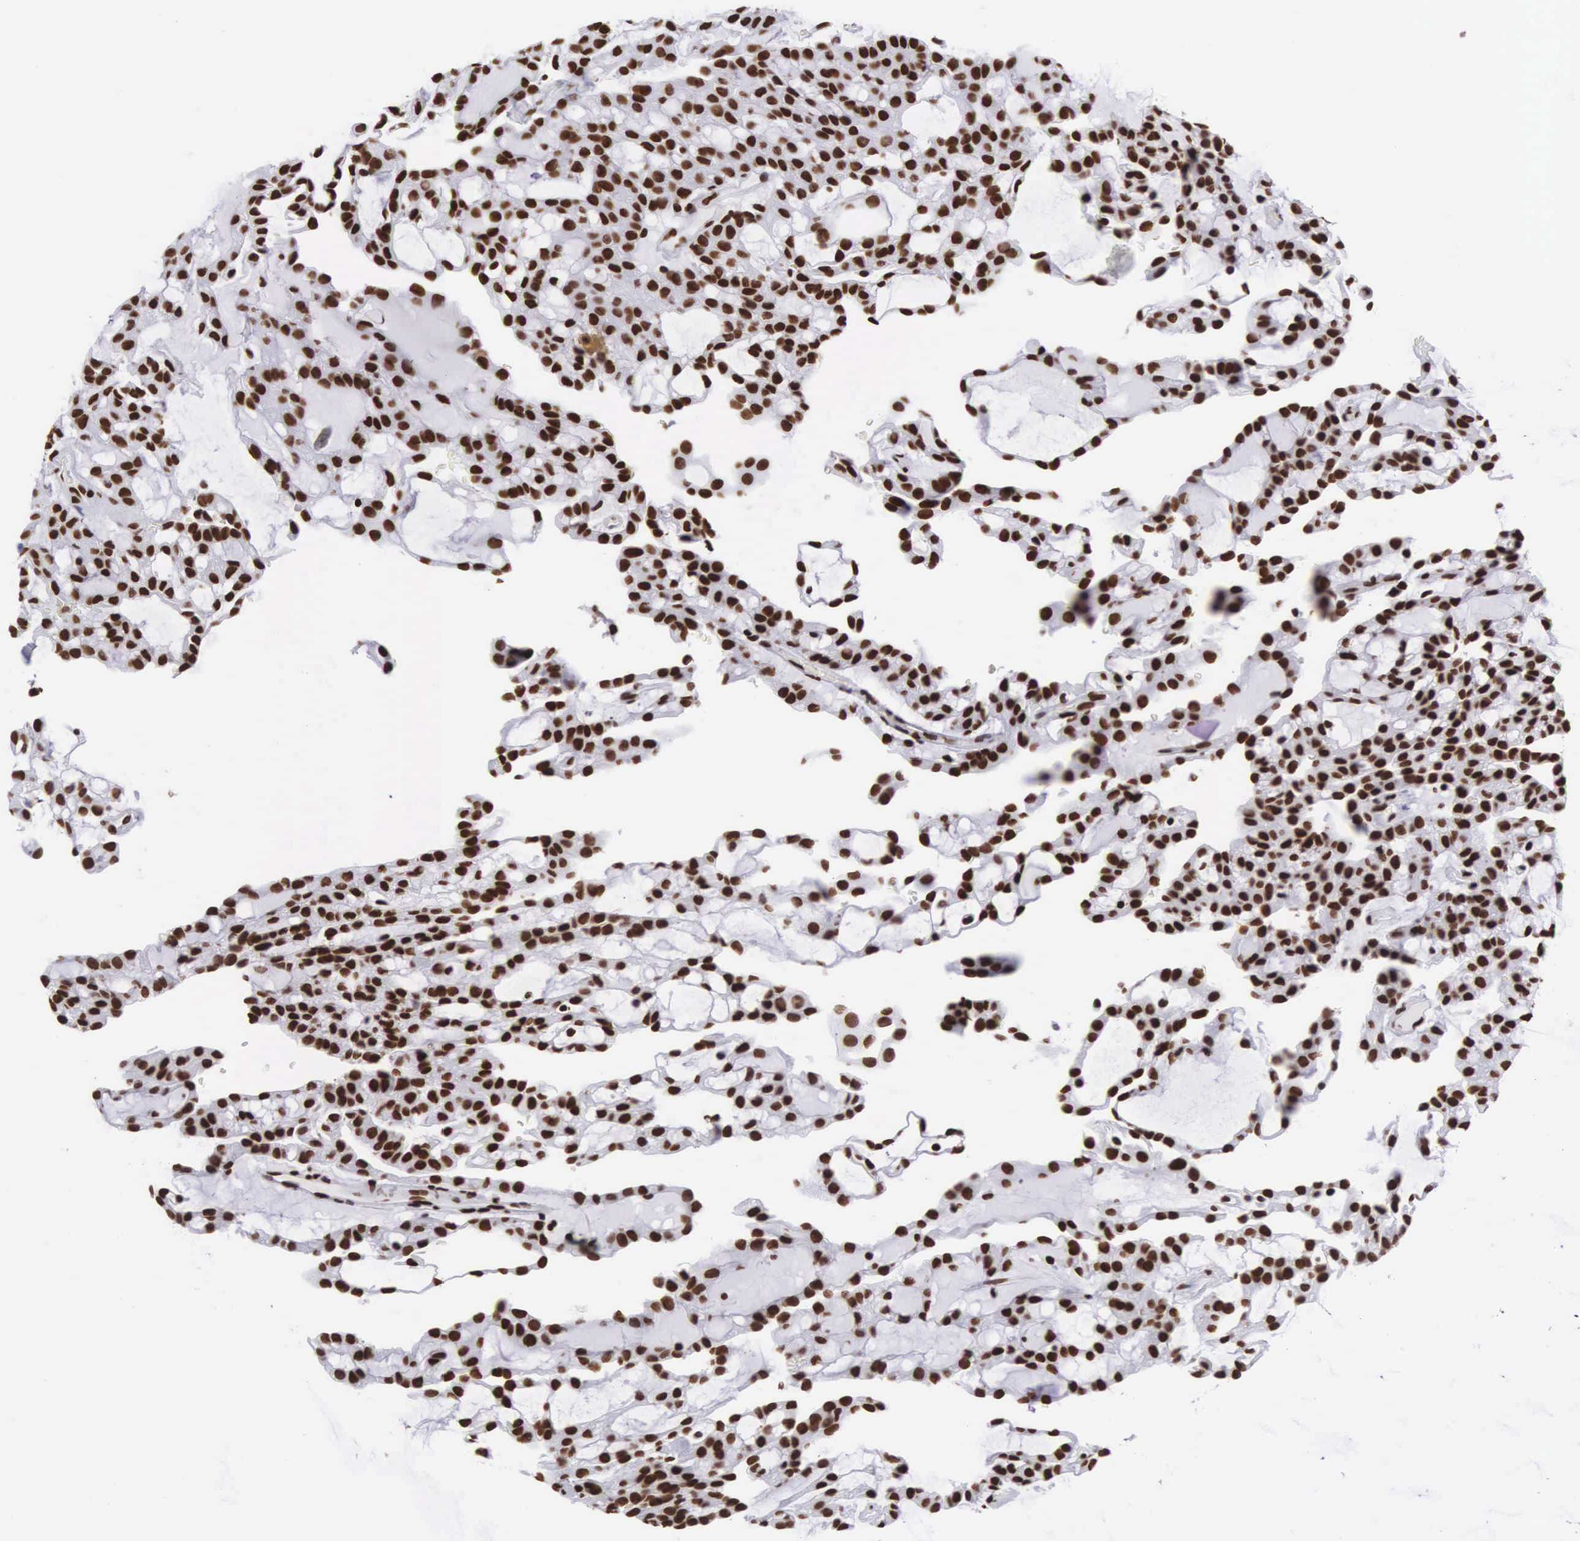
{"staining": {"intensity": "strong", "quantity": ">75%", "location": "nuclear"}, "tissue": "renal cancer", "cell_type": "Tumor cells", "image_type": "cancer", "snomed": [{"axis": "morphology", "description": "Adenocarcinoma, NOS"}, {"axis": "topography", "description": "Kidney"}], "caption": "A histopathology image showing strong nuclear staining in approximately >75% of tumor cells in renal adenocarcinoma, as visualized by brown immunohistochemical staining.", "gene": "MECP2", "patient": {"sex": "male", "age": 63}}